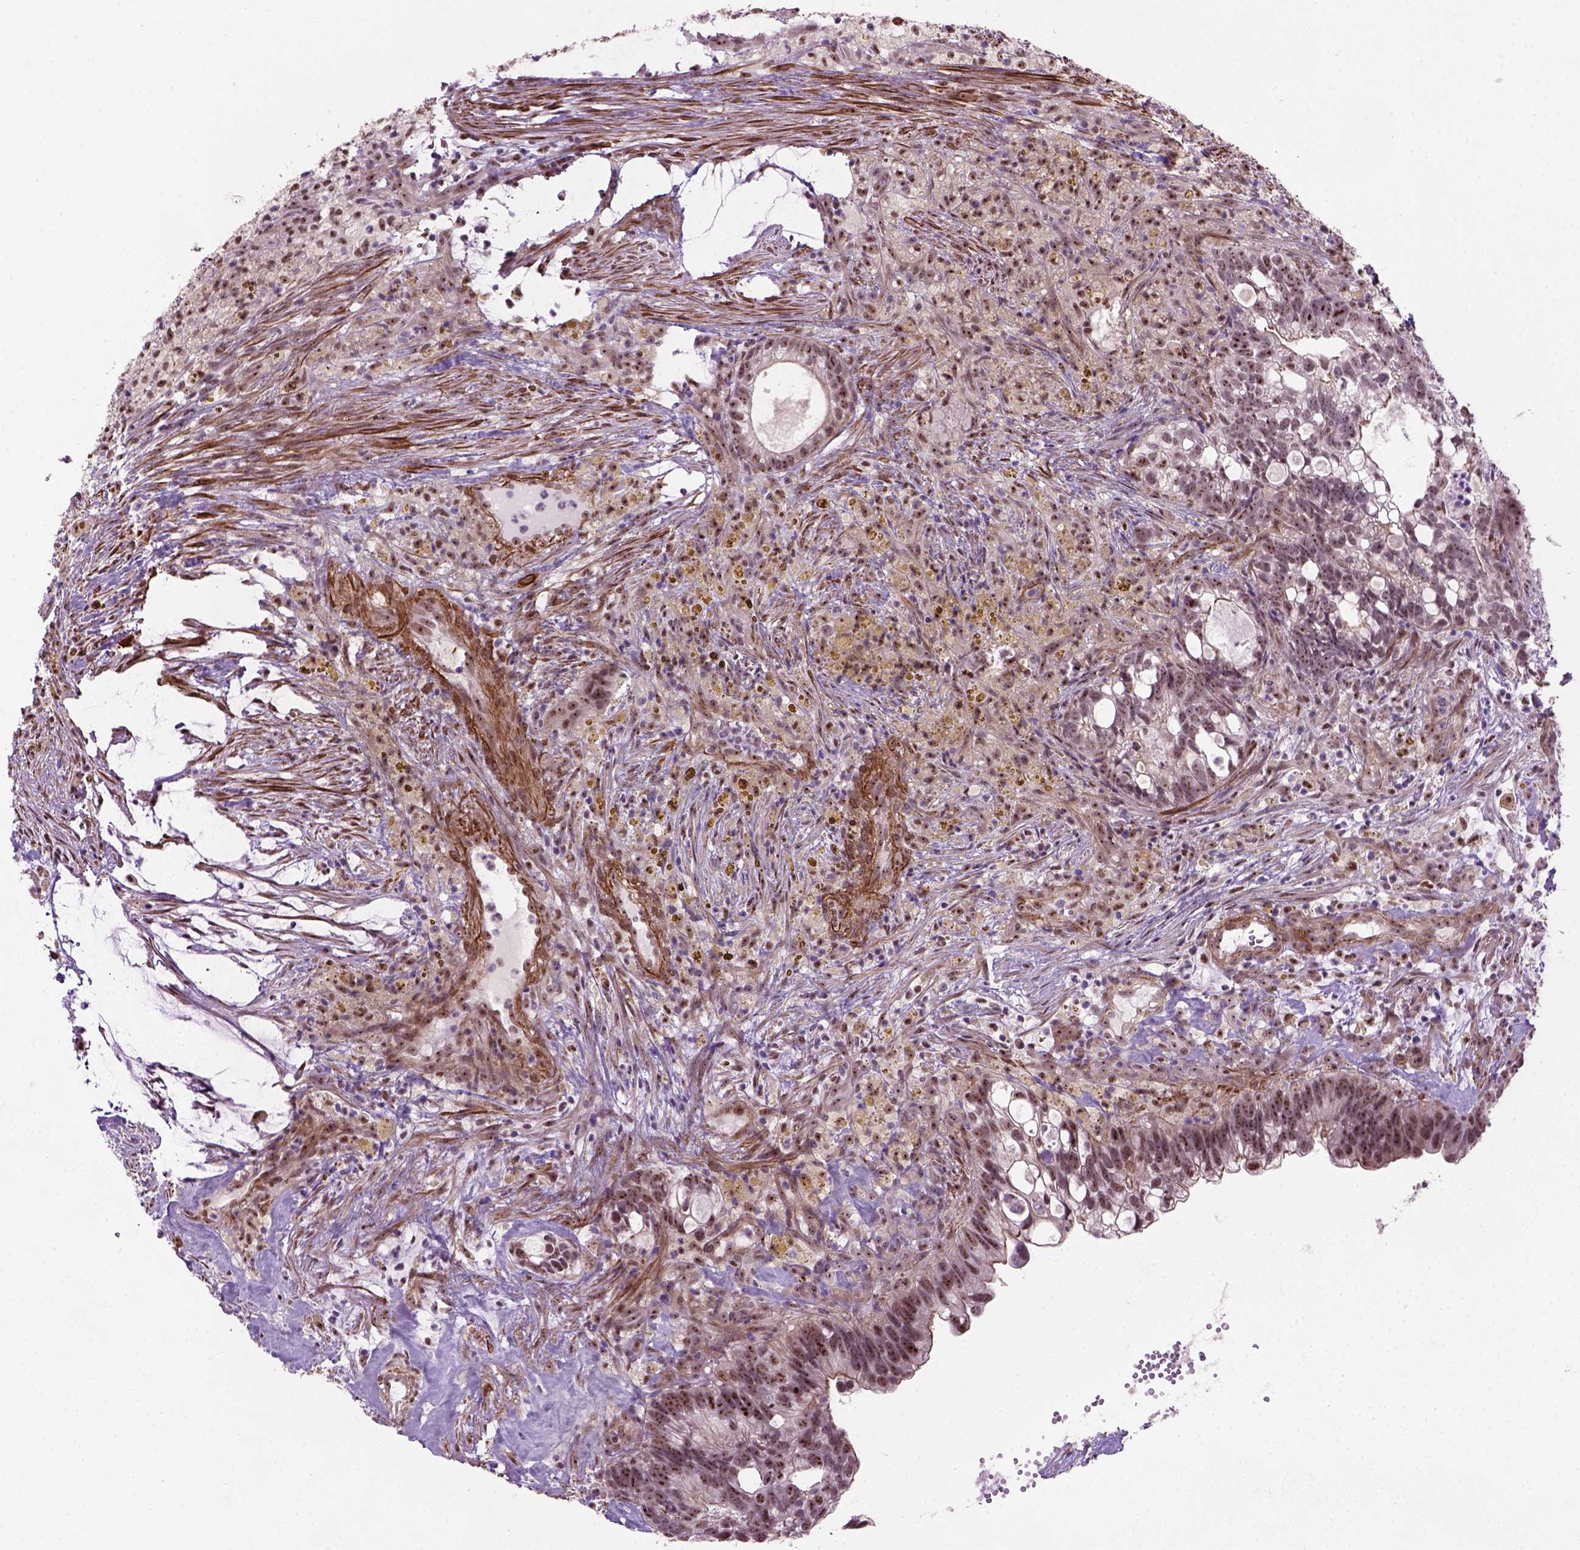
{"staining": {"intensity": "moderate", "quantity": ">75%", "location": "nuclear"}, "tissue": "head and neck cancer", "cell_type": "Tumor cells", "image_type": "cancer", "snomed": [{"axis": "morphology", "description": "Adenocarcinoma, NOS"}, {"axis": "topography", "description": "Head-Neck"}], "caption": "Adenocarcinoma (head and neck) stained with DAB immunohistochemistry shows medium levels of moderate nuclear expression in approximately >75% of tumor cells.", "gene": "RRS1", "patient": {"sex": "male", "age": 62}}